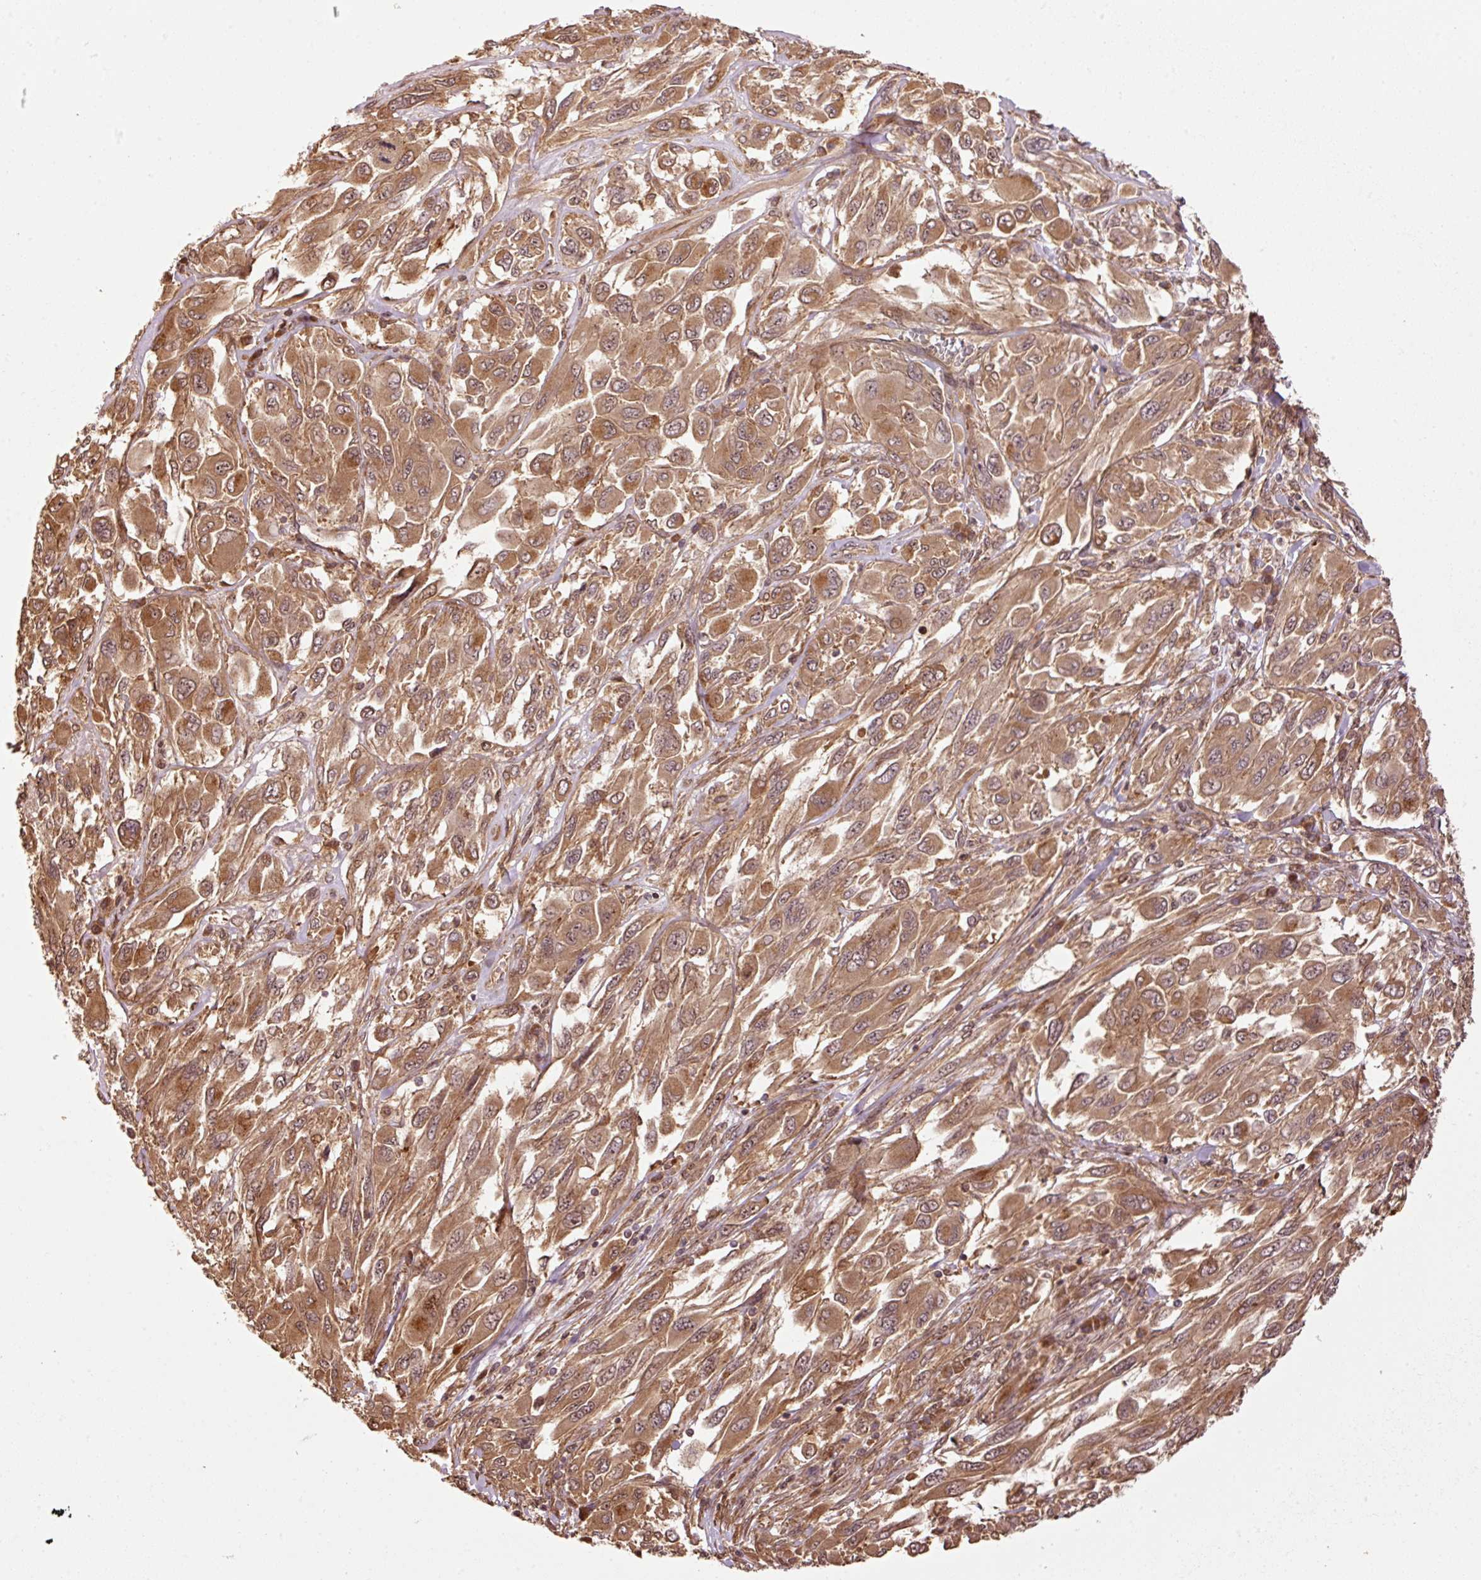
{"staining": {"intensity": "moderate", "quantity": ">75%", "location": "cytoplasmic/membranous,nuclear"}, "tissue": "melanoma", "cell_type": "Tumor cells", "image_type": "cancer", "snomed": [{"axis": "morphology", "description": "Malignant melanoma, NOS"}, {"axis": "topography", "description": "Skin"}], "caption": "Melanoma tissue shows moderate cytoplasmic/membranous and nuclear expression in about >75% of tumor cells", "gene": "OXER1", "patient": {"sex": "female", "age": 91}}